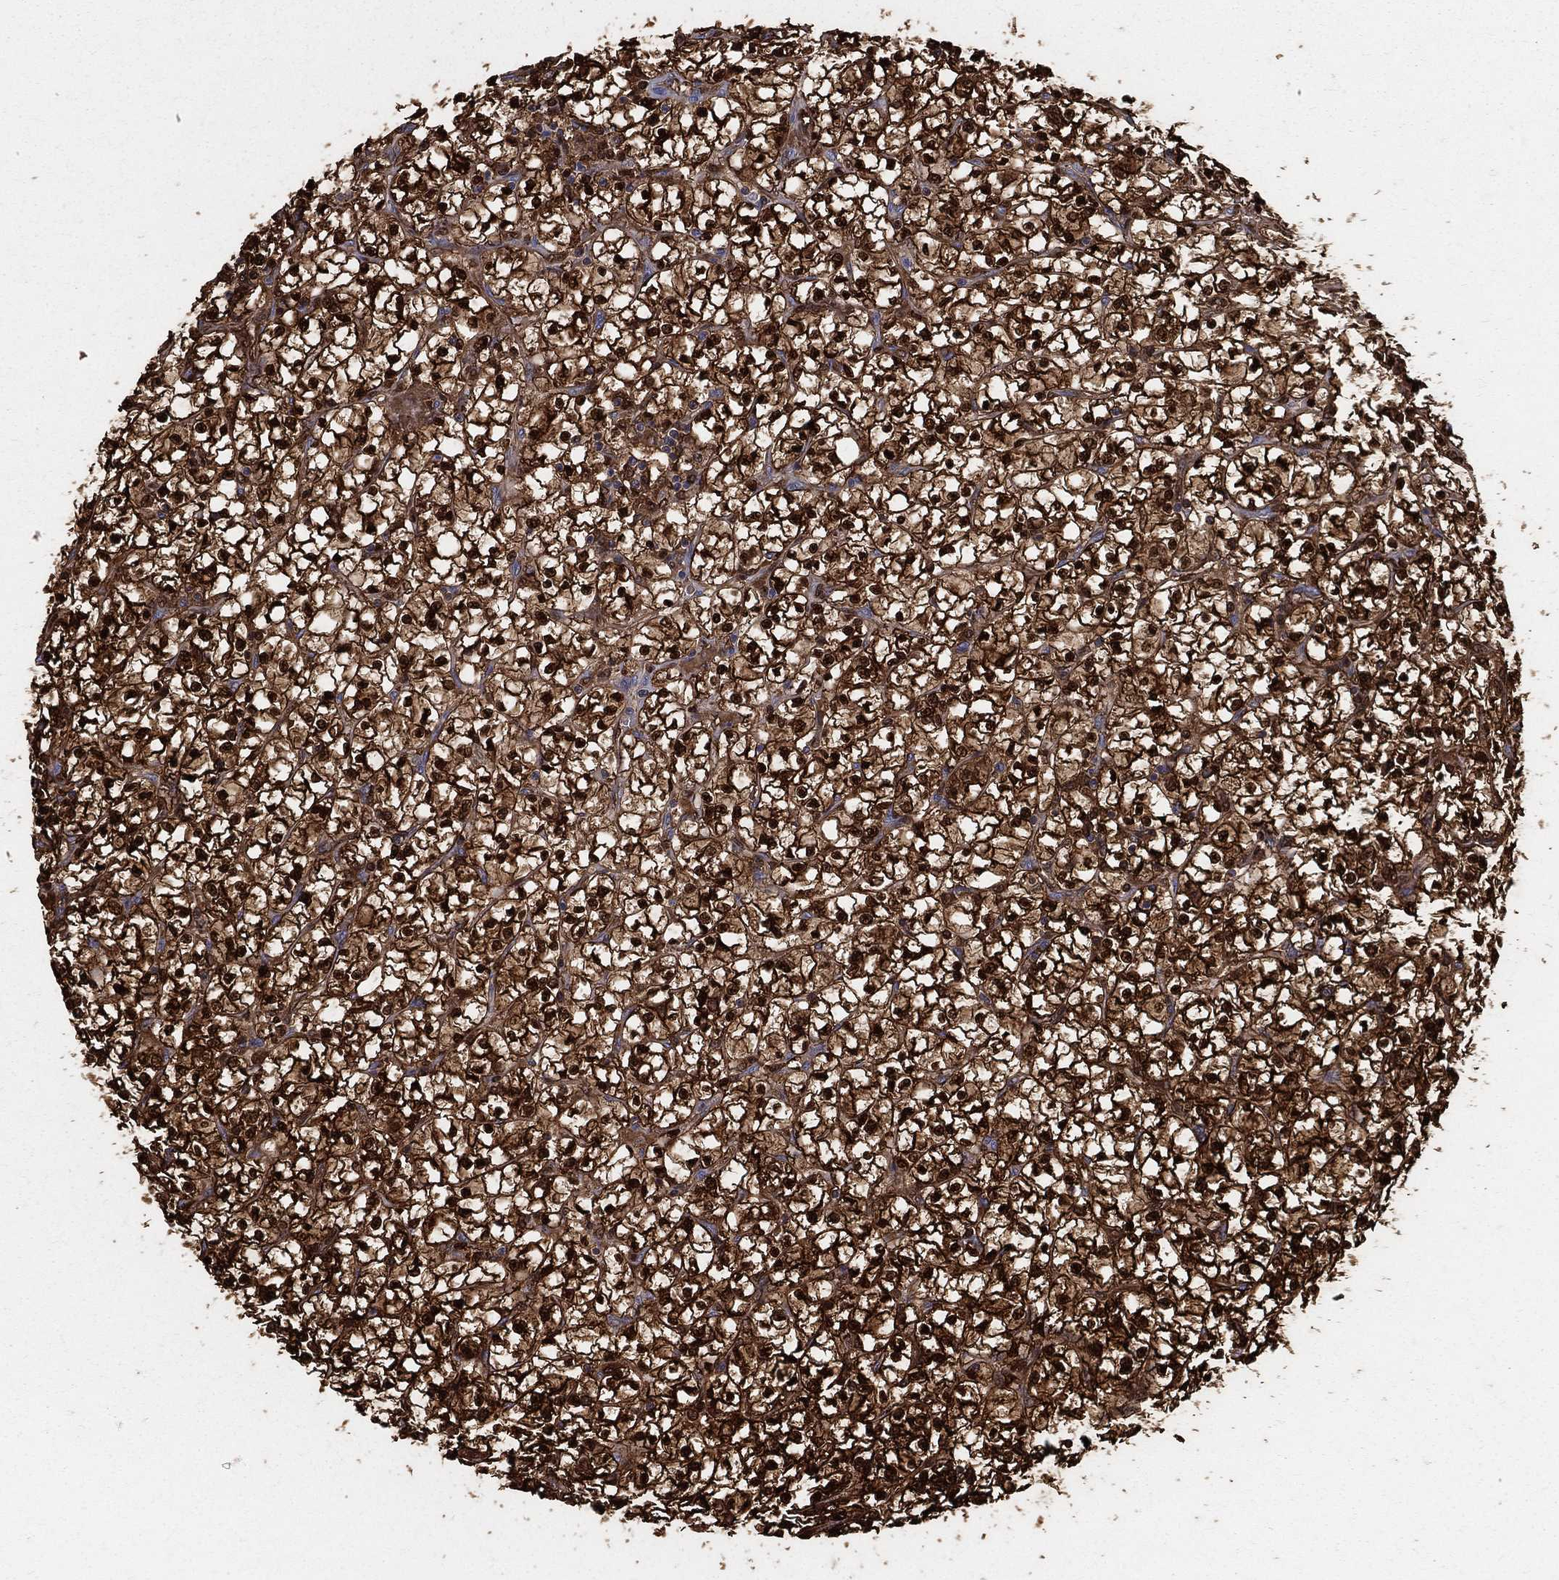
{"staining": {"intensity": "strong", "quantity": ">75%", "location": "cytoplasmic/membranous,nuclear"}, "tissue": "renal cancer", "cell_type": "Tumor cells", "image_type": "cancer", "snomed": [{"axis": "morphology", "description": "Adenocarcinoma, NOS"}, {"axis": "topography", "description": "Kidney"}], "caption": "This is an image of IHC staining of renal cancer (adenocarcinoma), which shows strong staining in the cytoplasmic/membranous and nuclear of tumor cells.", "gene": "ENO1", "patient": {"sex": "female", "age": 64}}